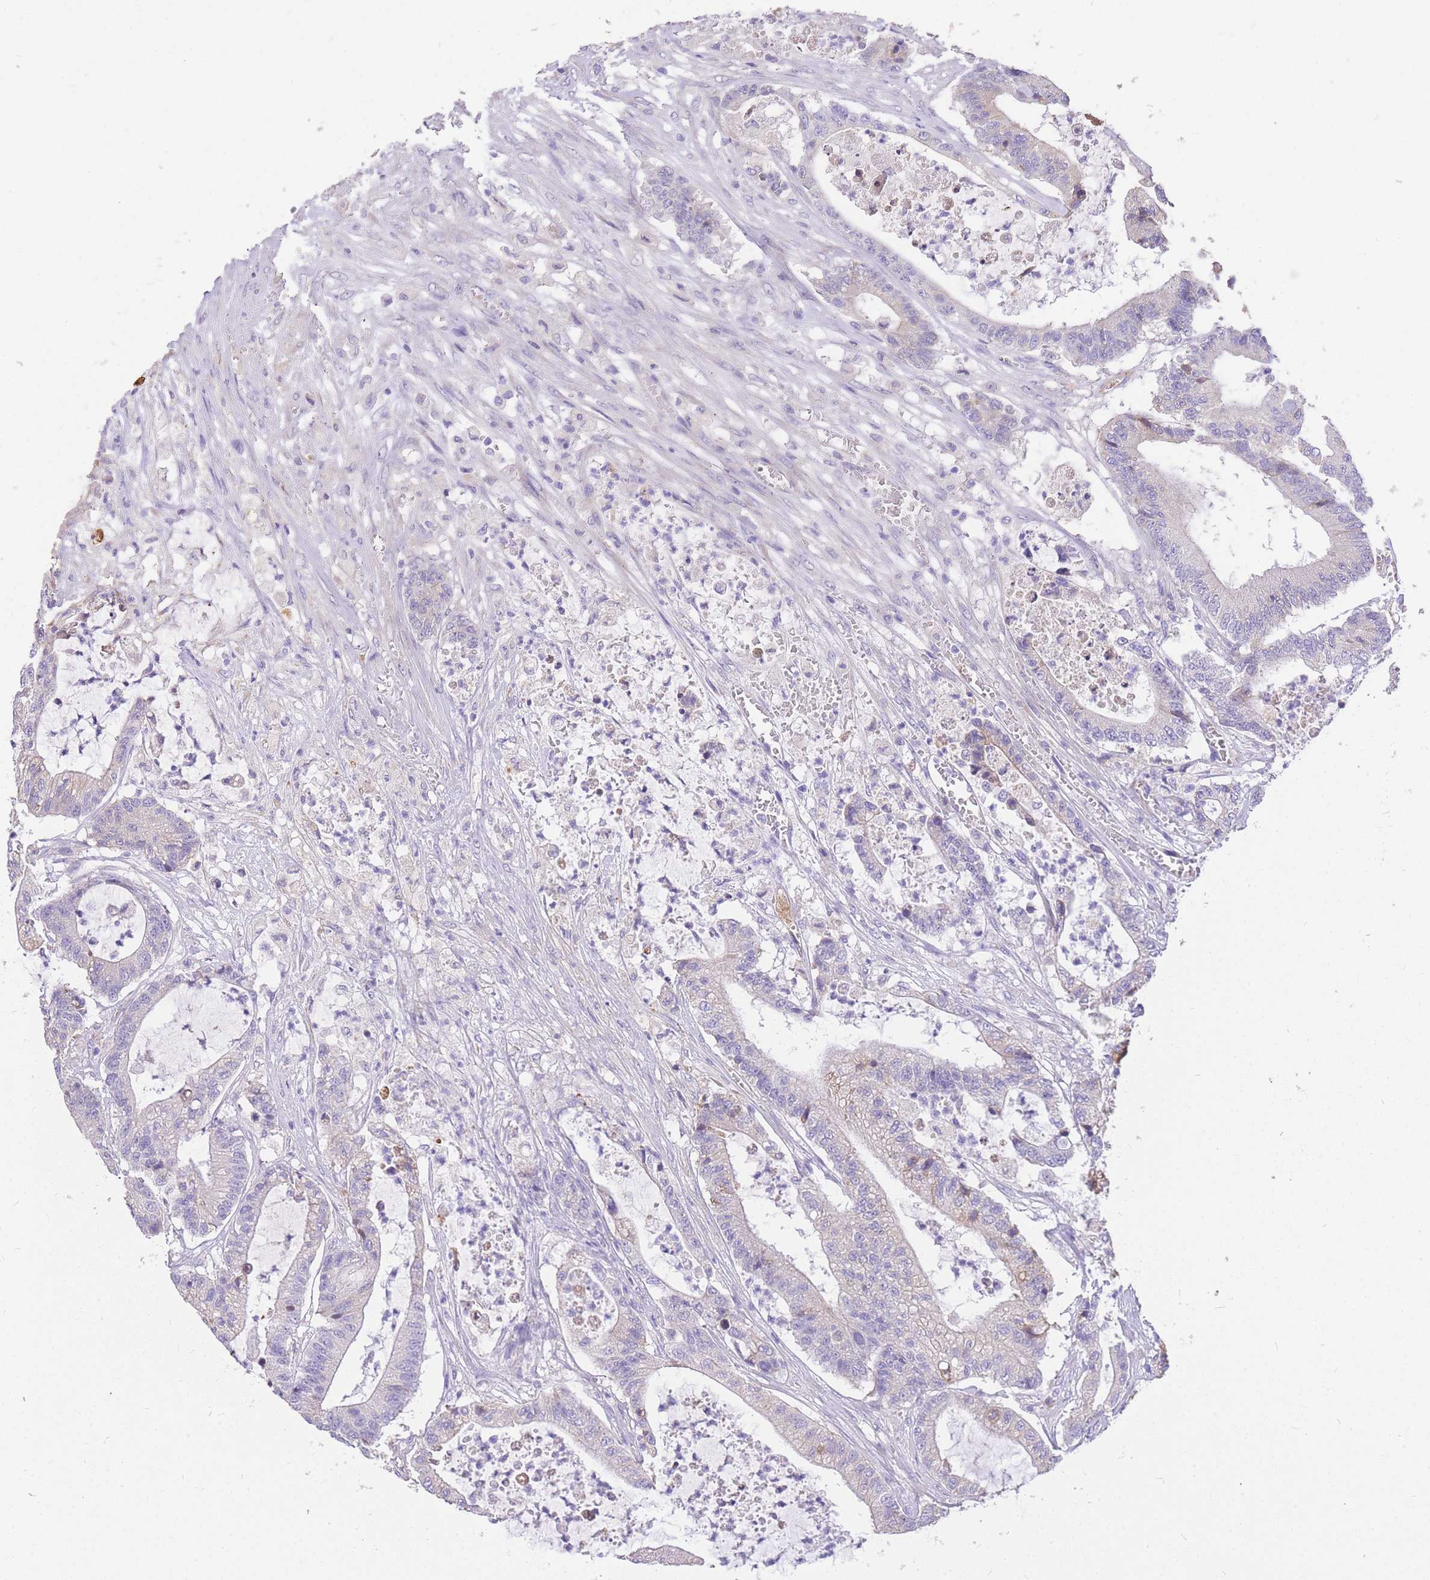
{"staining": {"intensity": "negative", "quantity": "none", "location": "none"}, "tissue": "colorectal cancer", "cell_type": "Tumor cells", "image_type": "cancer", "snomed": [{"axis": "morphology", "description": "Adenocarcinoma, NOS"}, {"axis": "topography", "description": "Colon"}], "caption": "IHC micrograph of neoplastic tissue: human colorectal cancer stained with DAB demonstrates no significant protein positivity in tumor cells.", "gene": "C2orf88", "patient": {"sex": "female", "age": 84}}